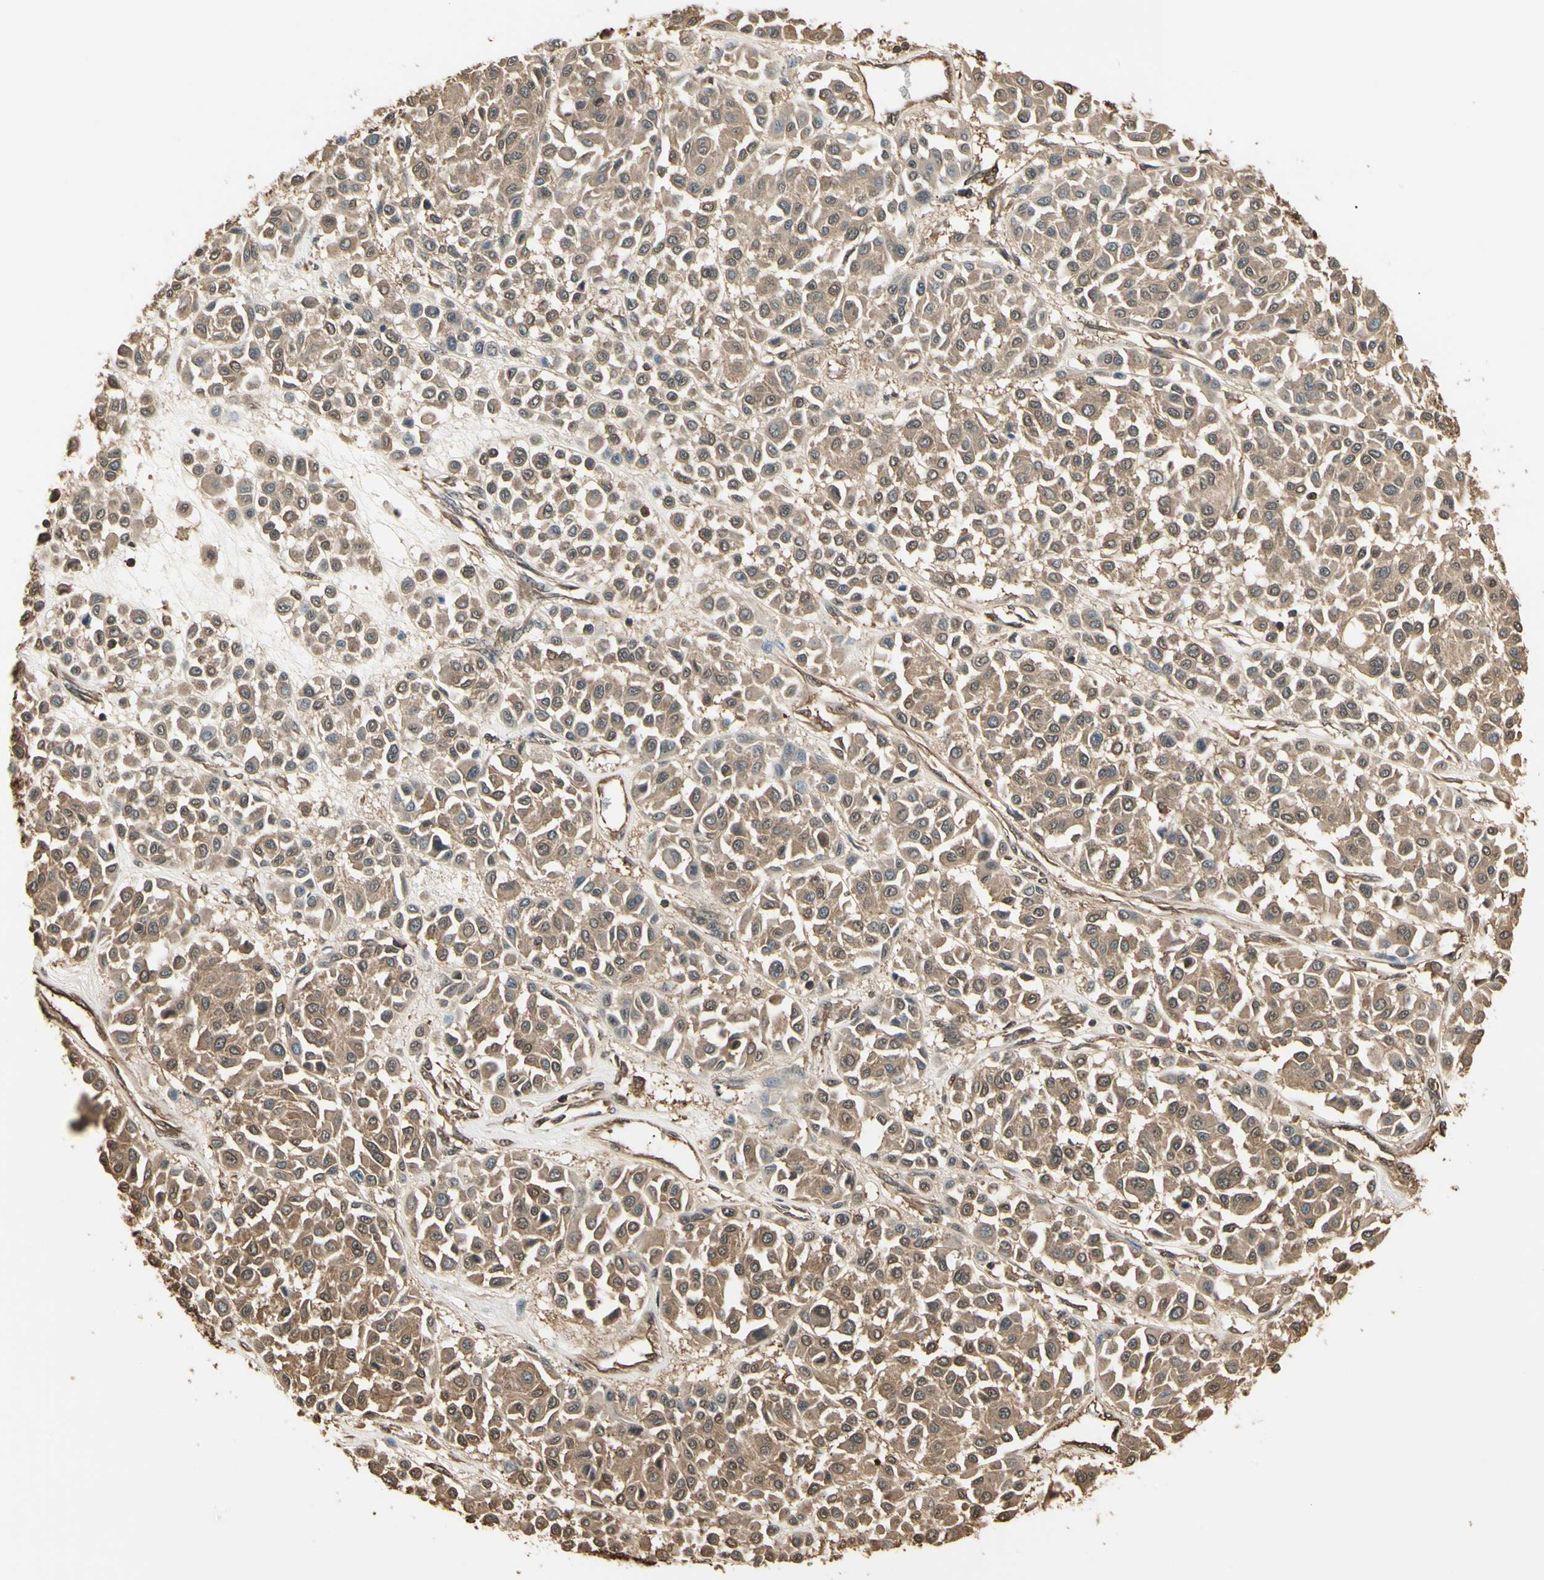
{"staining": {"intensity": "weak", "quantity": ">75%", "location": "cytoplasmic/membranous"}, "tissue": "melanoma", "cell_type": "Tumor cells", "image_type": "cancer", "snomed": [{"axis": "morphology", "description": "Malignant melanoma, Metastatic site"}, {"axis": "topography", "description": "Soft tissue"}], "caption": "High-magnification brightfield microscopy of malignant melanoma (metastatic site) stained with DAB (3,3'-diaminobenzidine) (brown) and counterstained with hematoxylin (blue). tumor cells exhibit weak cytoplasmic/membranous staining is identified in about>75% of cells.", "gene": "YWHAE", "patient": {"sex": "male", "age": 41}}